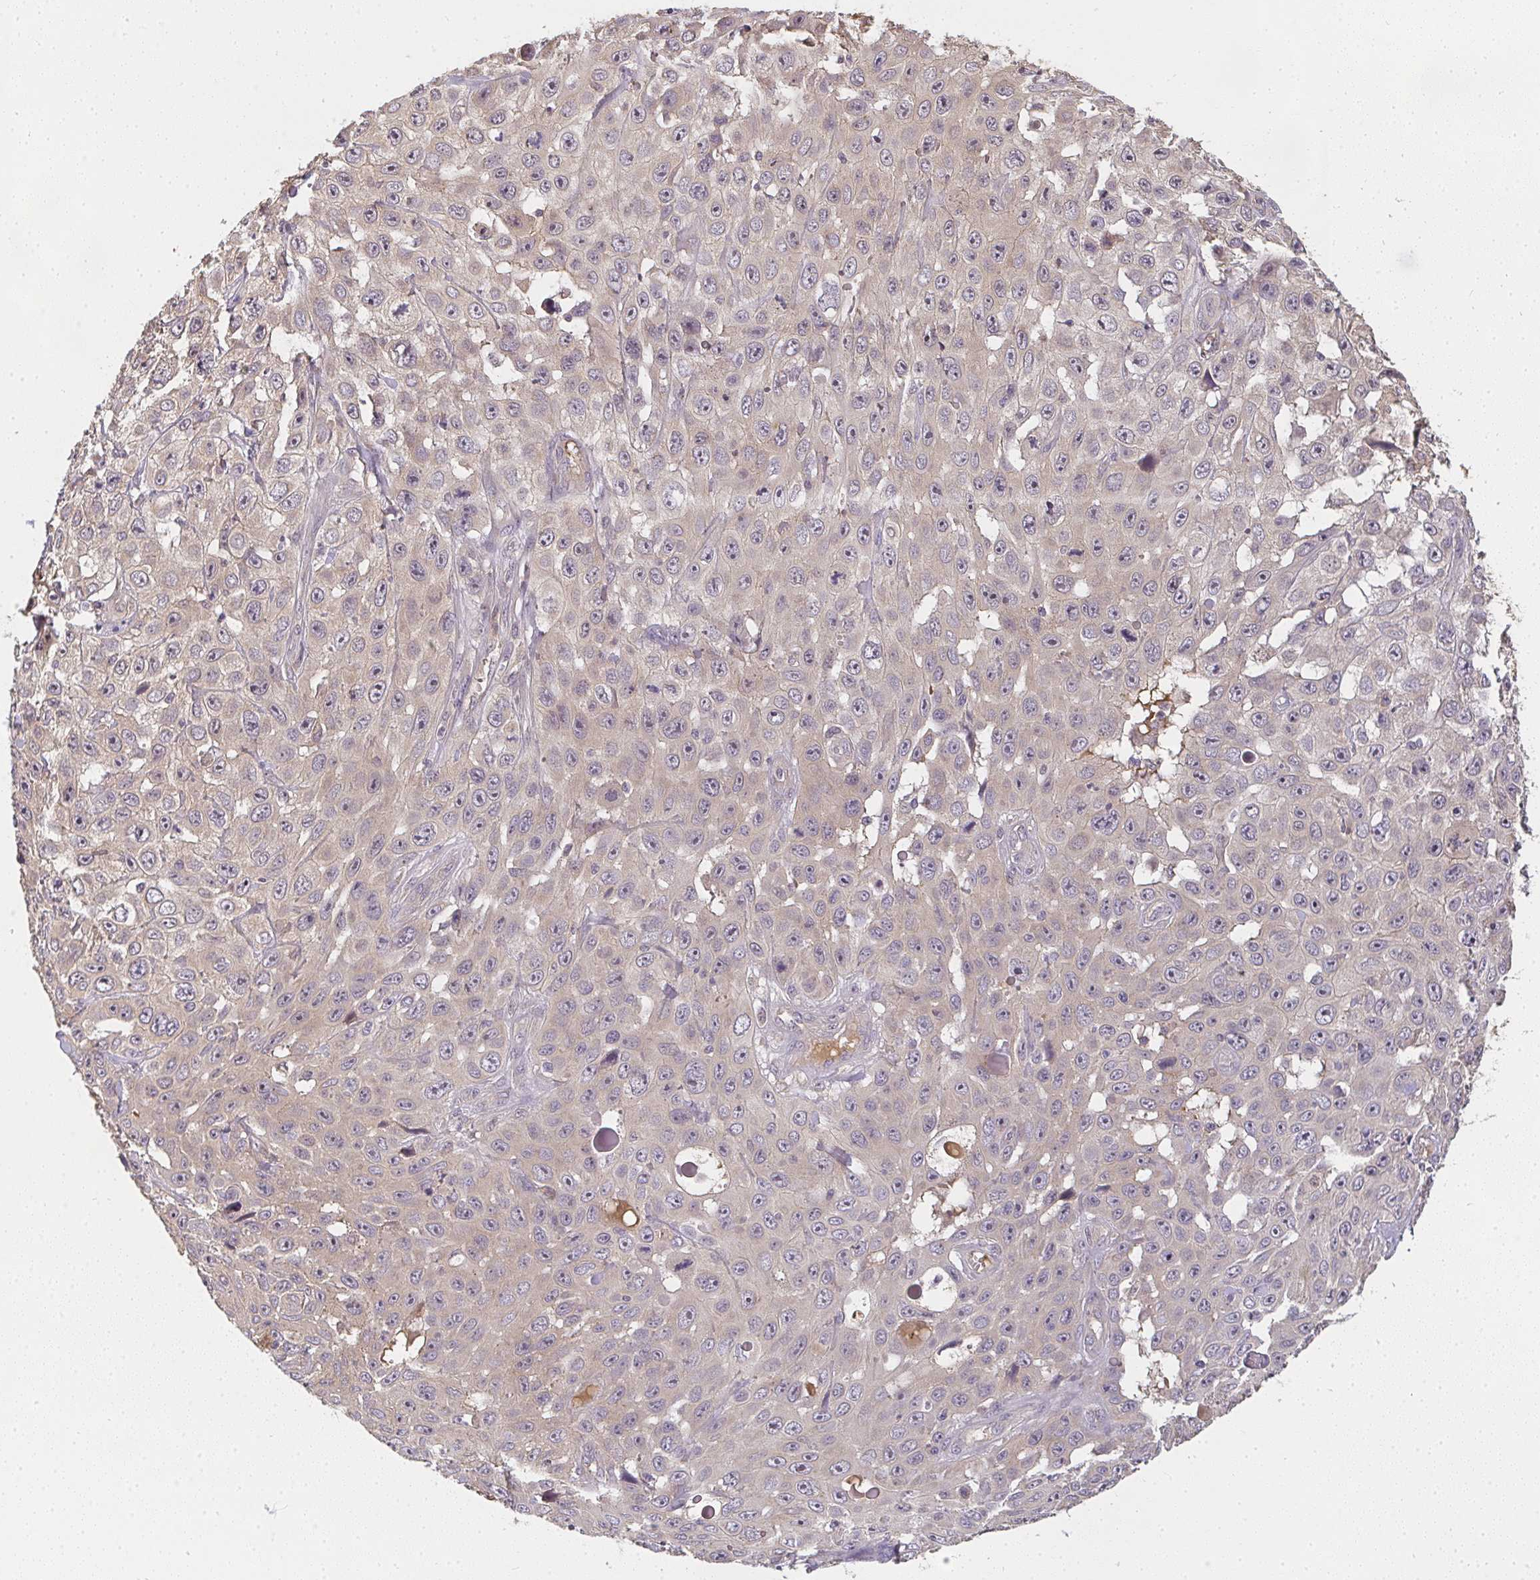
{"staining": {"intensity": "negative", "quantity": "none", "location": "none"}, "tissue": "skin cancer", "cell_type": "Tumor cells", "image_type": "cancer", "snomed": [{"axis": "morphology", "description": "Squamous cell carcinoma, NOS"}, {"axis": "topography", "description": "Skin"}], "caption": "Tumor cells are negative for protein expression in human skin squamous cell carcinoma.", "gene": "SLC35B3", "patient": {"sex": "male", "age": 82}}